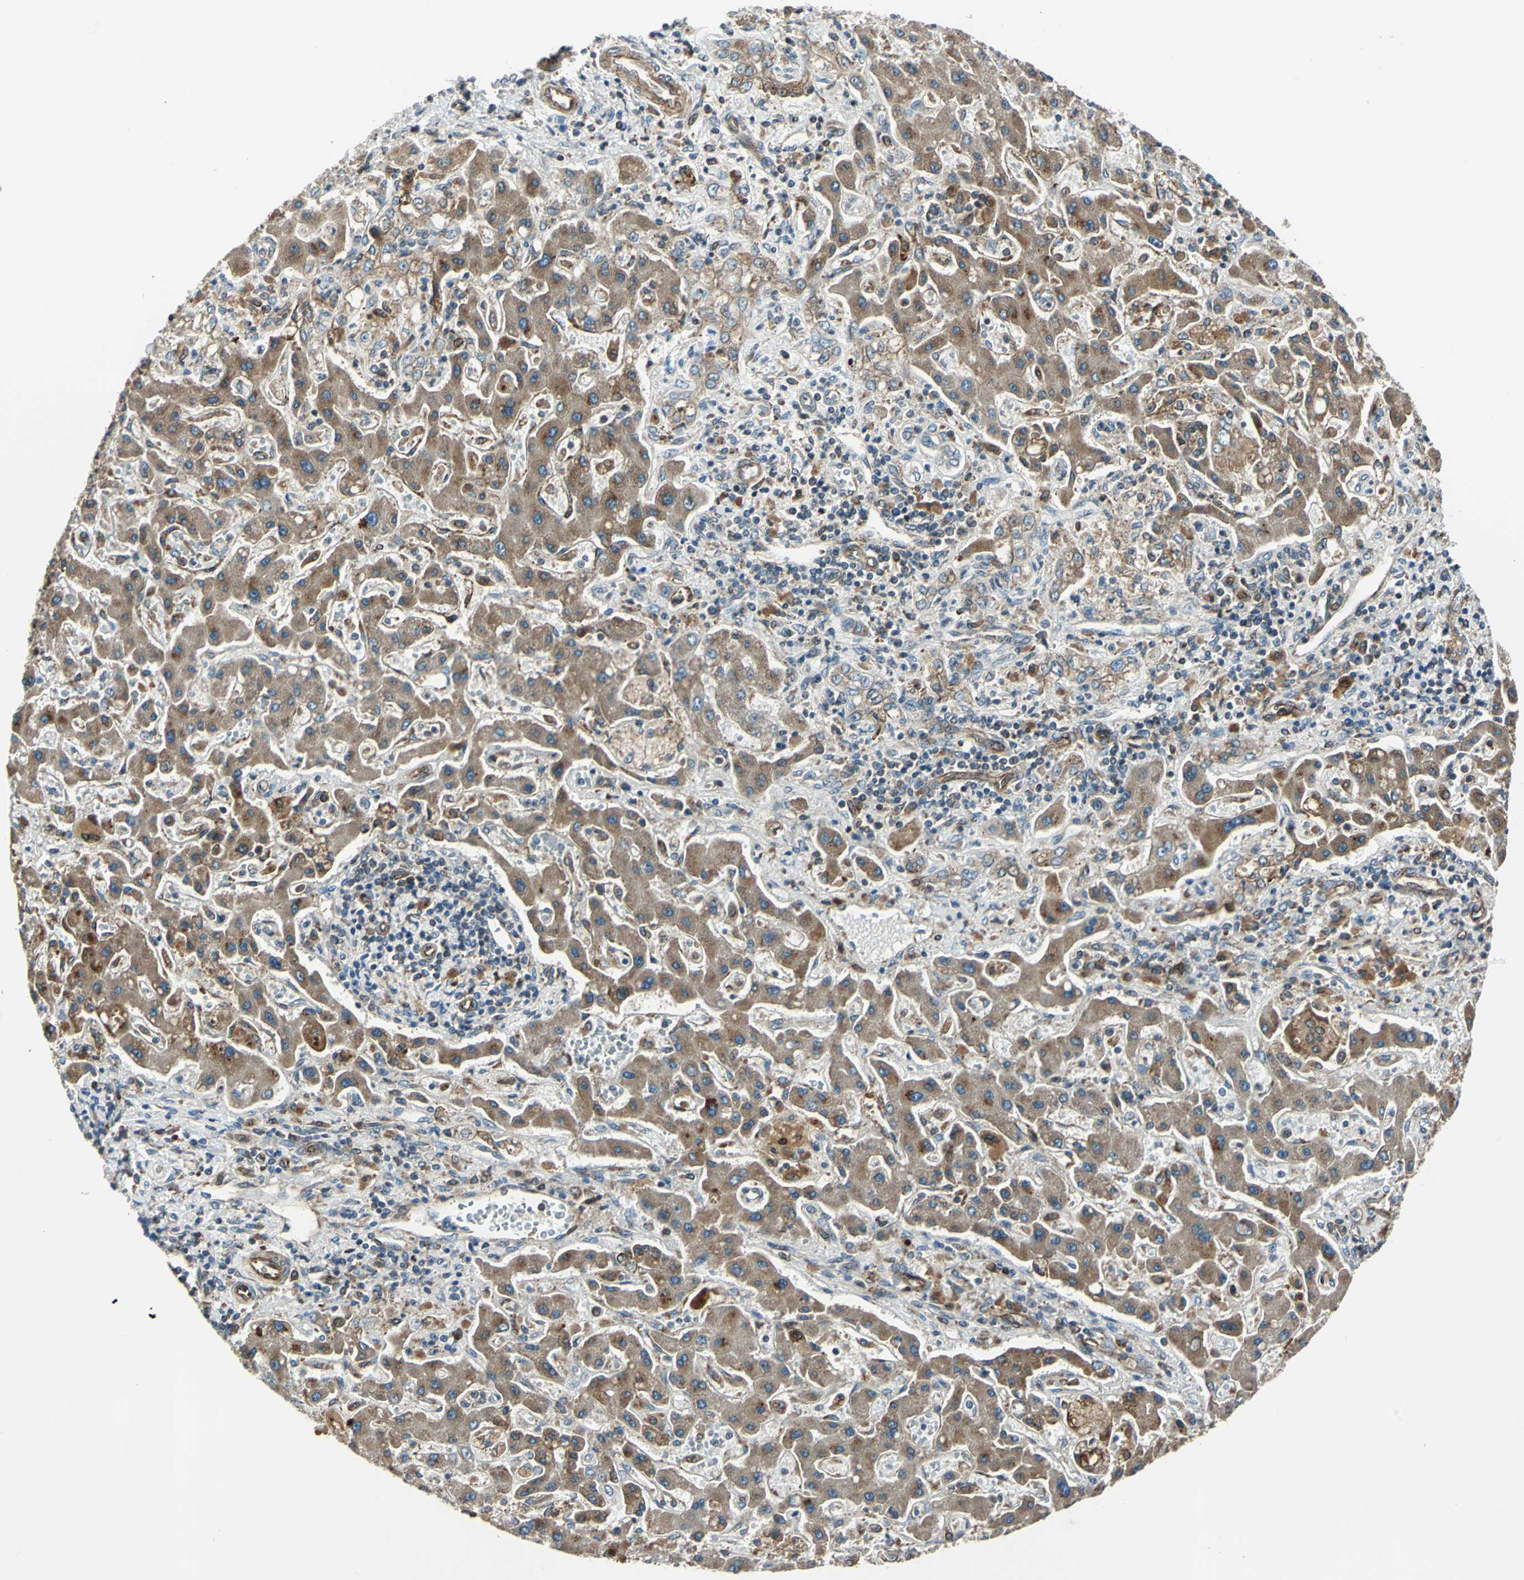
{"staining": {"intensity": "moderate", "quantity": "25%-75%", "location": "cytoplasmic/membranous"}, "tissue": "liver cancer", "cell_type": "Tumor cells", "image_type": "cancer", "snomed": [{"axis": "morphology", "description": "Cholangiocarcinoma"}, {"axis": "topography", "description": "Liver"}], "caption": "The immunohistochemical stain highlights moderate cytoplasmic/membranous expression in tumor cells of liver cancer (cholangiocarcinoma) tissue.", "gene": "HTATIP2", "patient": {"sex": "male", "age": 50}}